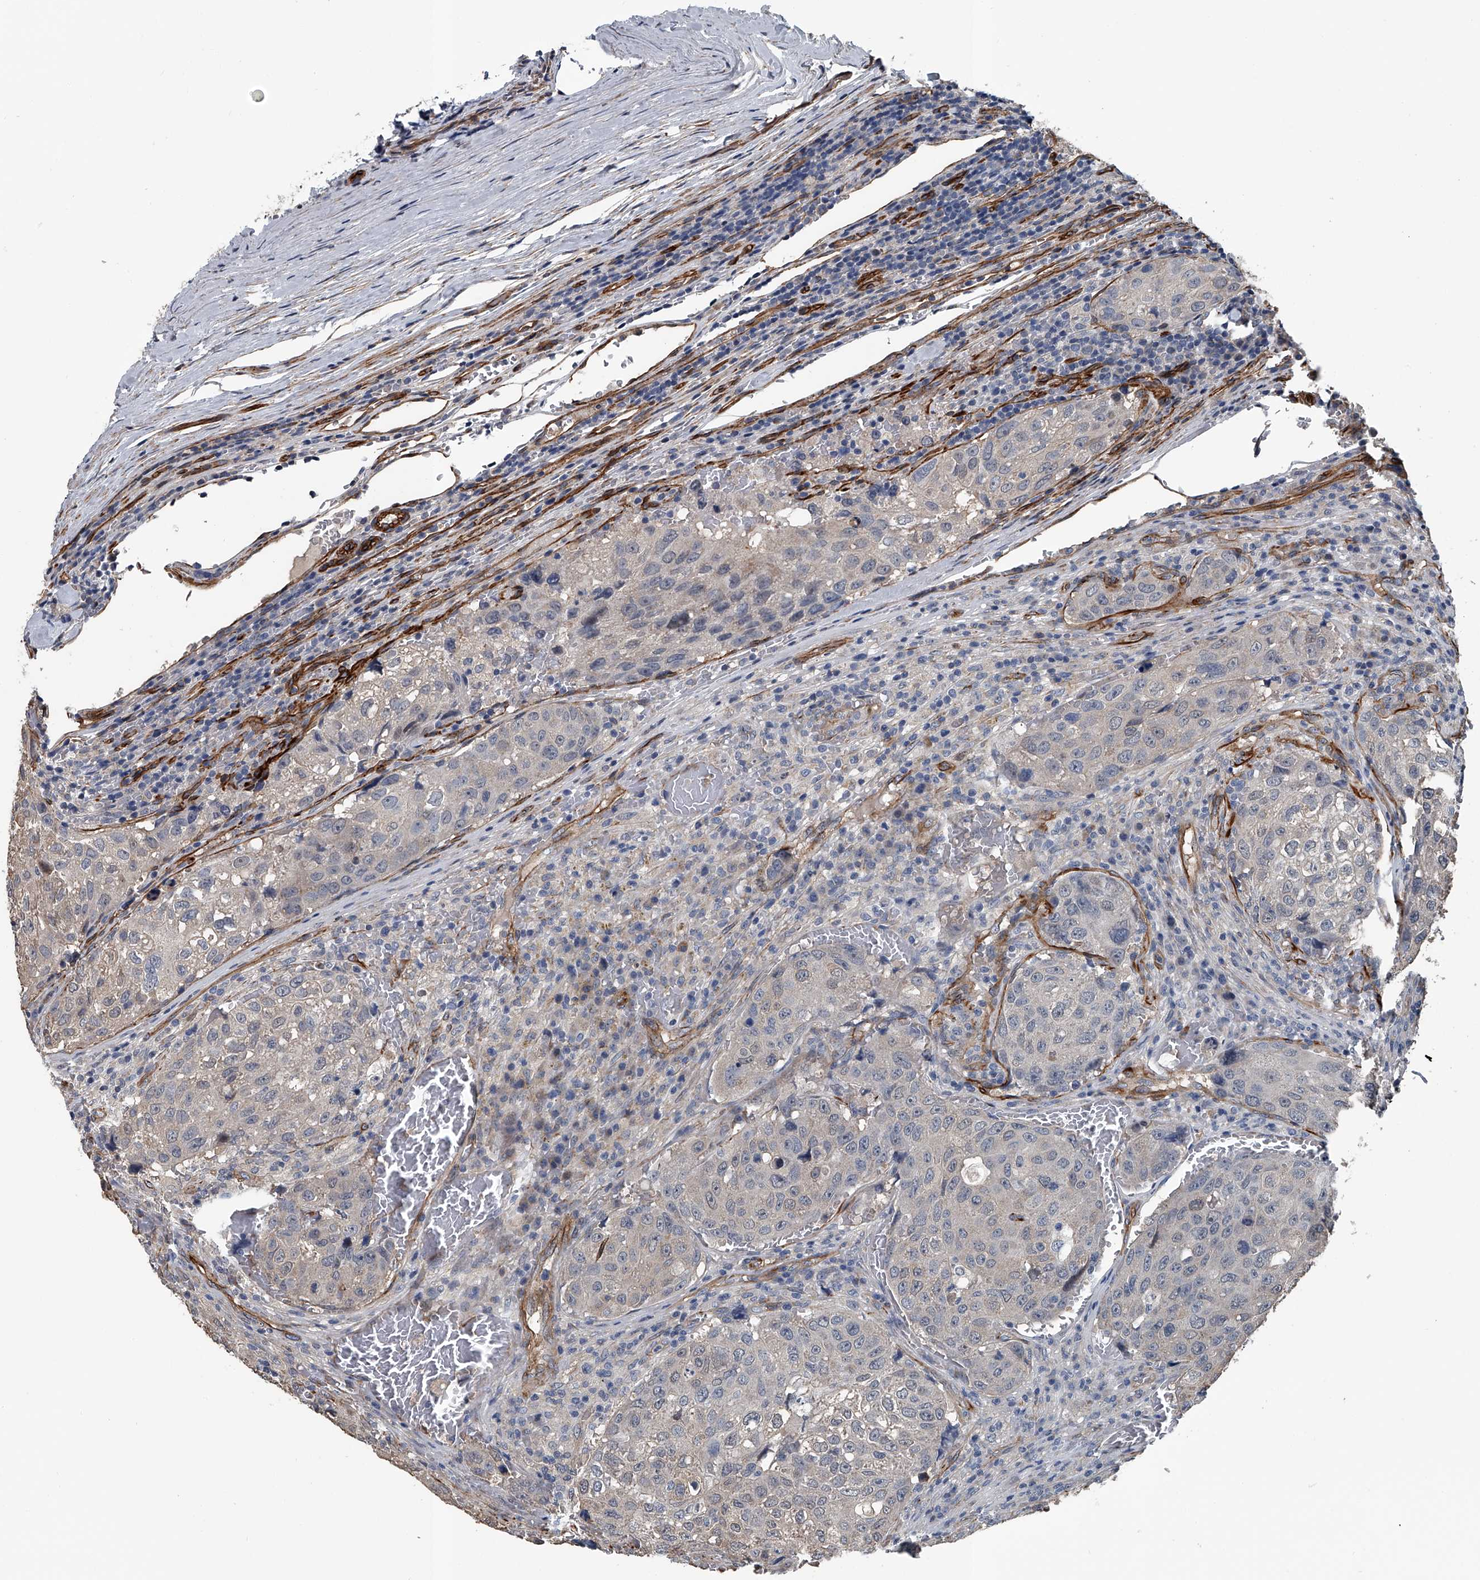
{"staining": {"intensity": "negative", "quantity": "none", "location": "none"}, "tissue": "urothelial cancer", "cell_type": "Tumor cells", "image_type": "cancer", "snomed": [{"axis": "morphology", "description": "Urothelial carcinoma, High grade"}, {"axis": "topography", "description": "Lymph node"}, {"axis": "topography", "description": "Urinary bladder"}], "caption": "This photomicrograph is of urothelial cancer stained with immunohistochemistry (IHC) to label a protein in brown with the nuclei are counter-stained blue. There is no staining in tumor cells. The staining is performed using DAB brown chromogen with nuclei counter-stained in using hematoxylin.", "gene": "LDLRAD2", "patient": {"sex": "male", "age": 51}}